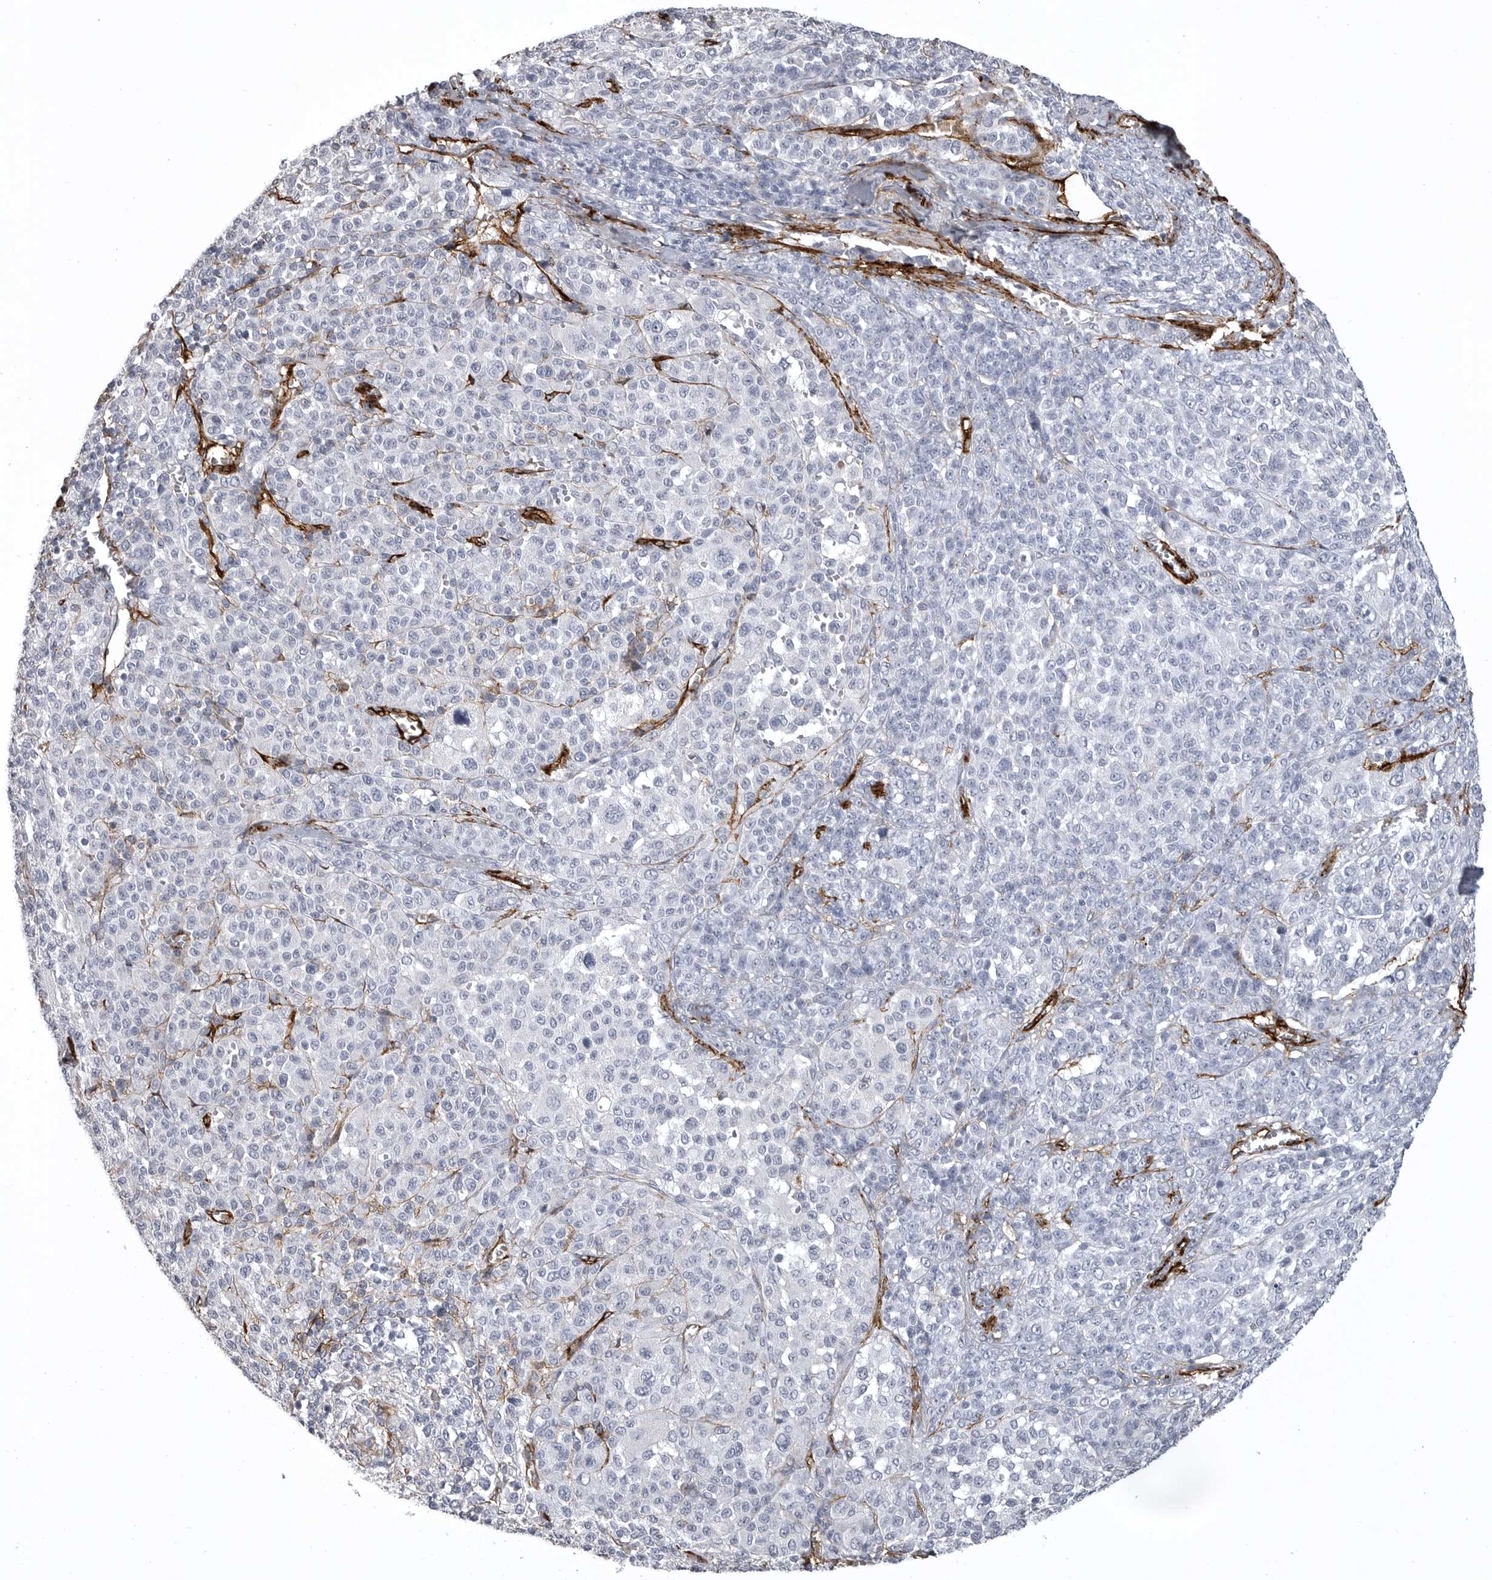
{"staining": {"intensity": "negative", "quantity": "none", "location": "none"}, "tissue": "melanoma", "cell_type": "Tumor cells", "image_type": "cancer", "snomed": [{"axis": "morphology", "description": "Malignant melanoma, Metastatic site"}, {"axis": "topography", "description": "Skin"}], "caption": "DAB (3,3'-diaminobenzidine) immunohistochemical staining of malignant melanoma (metastatic site) demonstrates no significant expression in tumor cells. (DAB (3,3'-diaminobenzidine) immunohistochemistry with hematoxylin counter stain).", "gene": "AOC3", "patient": {"sex": "female", "age": 74}}